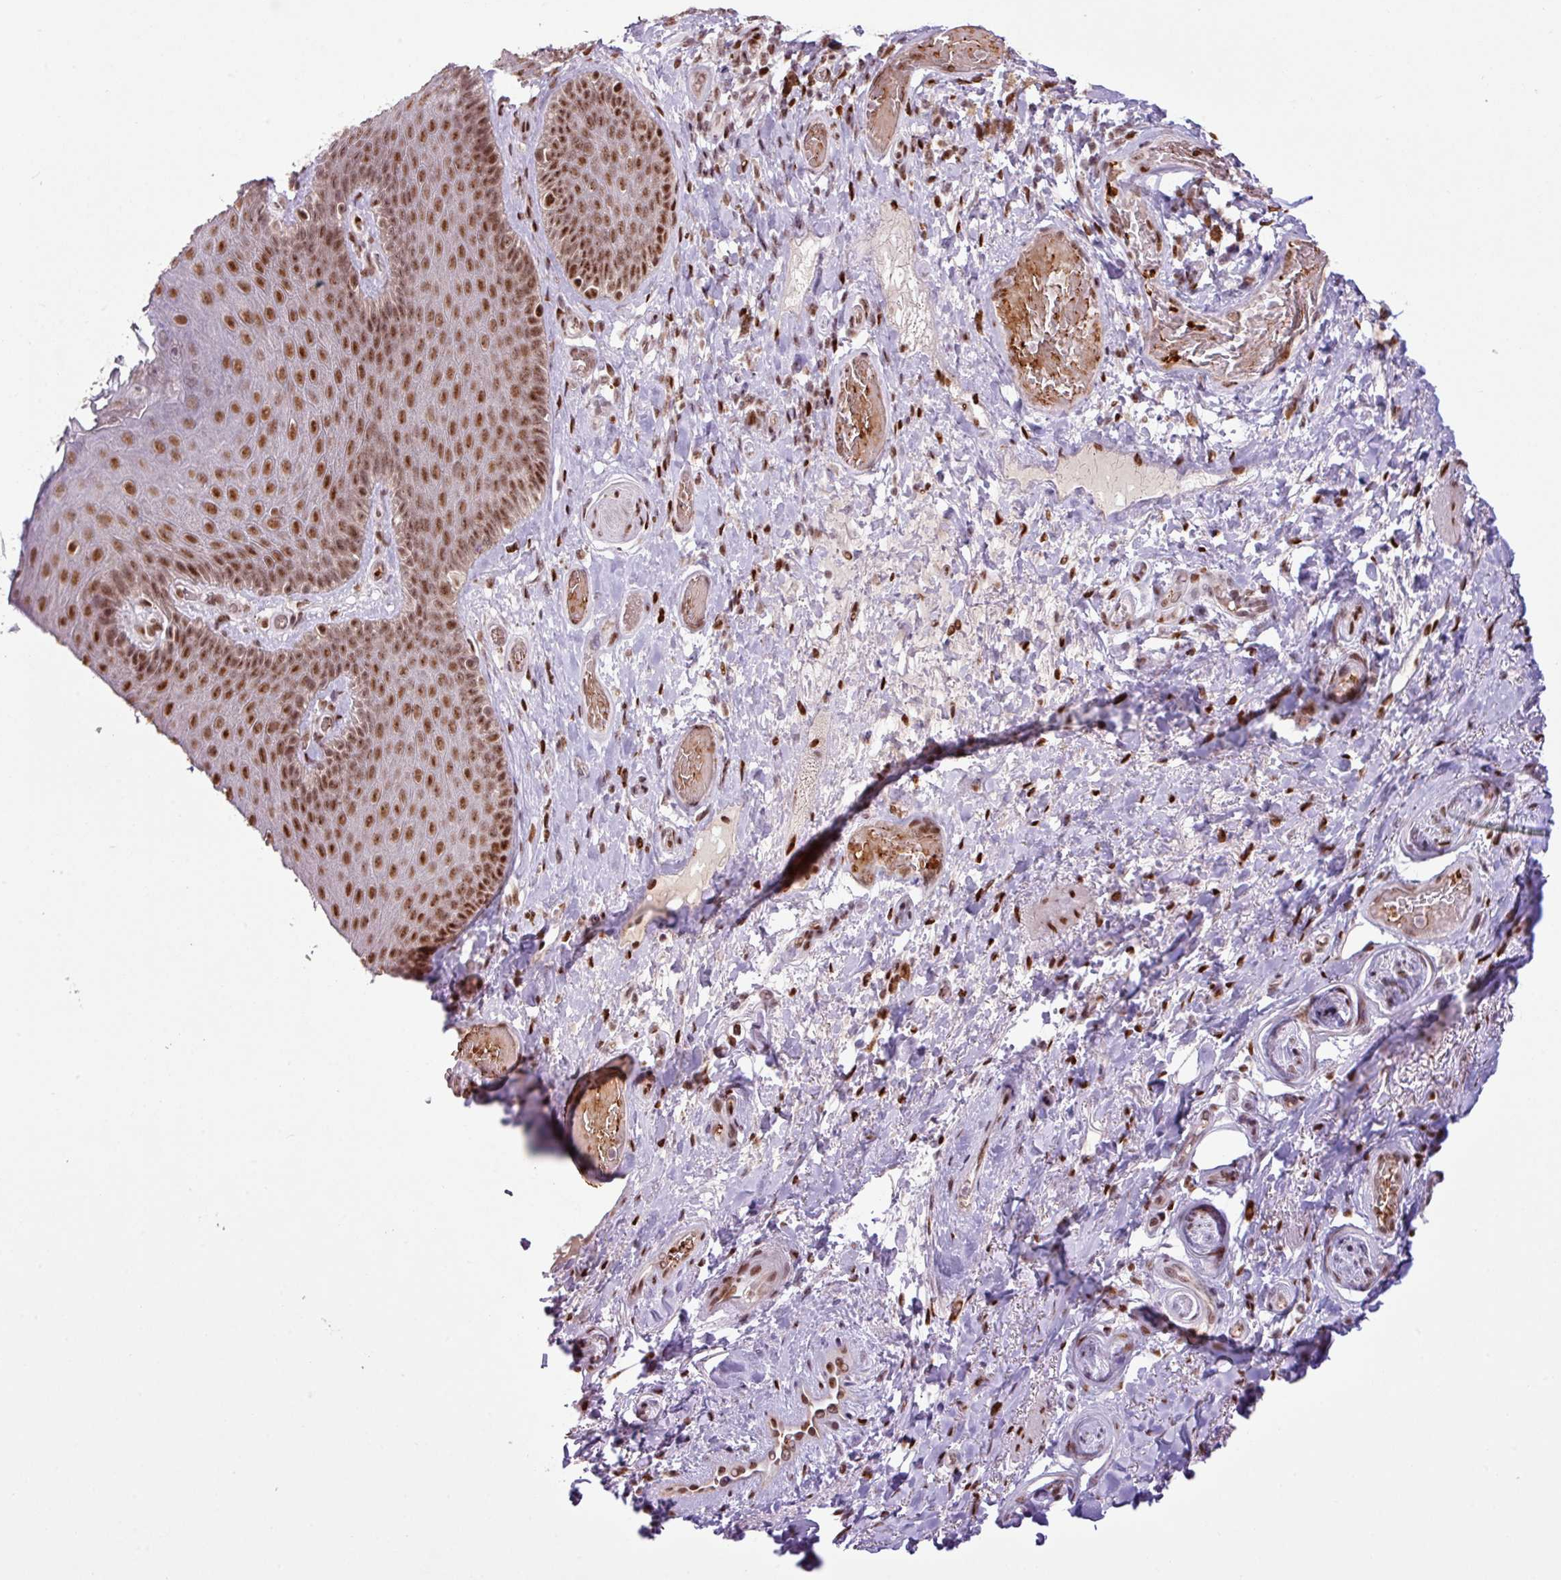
{"staining": {"intensity": "moderate", "quantity": ">75%", "location": "nuclear"}, "tissue": "skin", "cell_type": "Epidermal cells", "image_type": "normal", "snomed": [{"axis": "morphology", "description": "Normal tissue, NOS"}, {"axis": "topography", "description": "Anal"}, {"axis": "topography", "description": "Peripheral nerve tissue"}], "caption": "Unremarkable skin was stained to show a protein in brown. There is medium levels of moderate nuclear expression in approximately >75% of epidermal cells.", "gene": "PRDM5", "patient": {"sex": "male", "age": 53}}